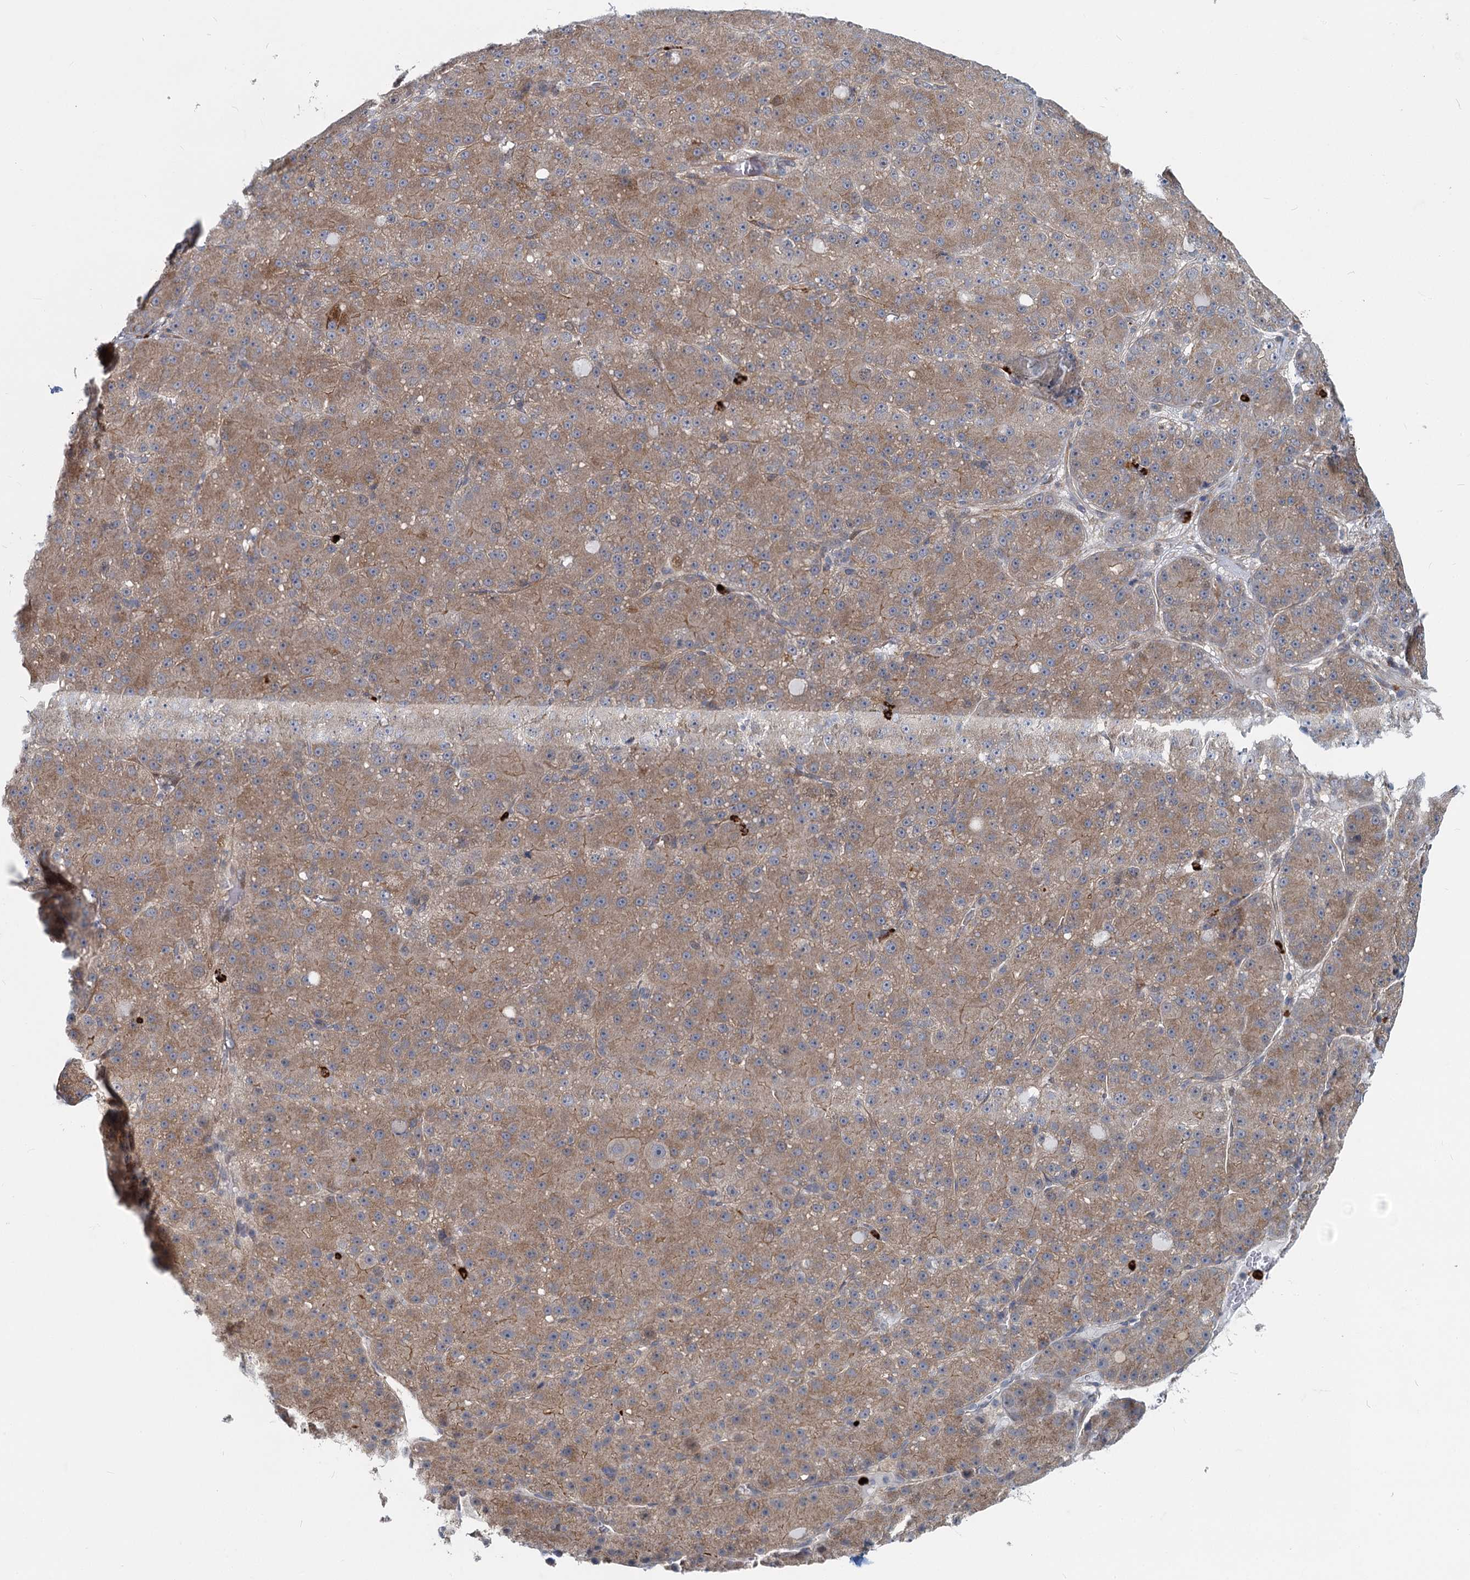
{"staining": {"intensity": "moderate", "quantity": ">75%", "location": "cytoplasmic/membranous"}, "tissue": "liver cancer", "cell_type": "Tumor cells", "image_type": "cancer", "snomed": [{"axis": "morphology", "description": "Carcinoma, Hepatocellular, NOS"}, {"axis": "topography", "description": "Liver"}], "caption": "Liver cancer (hepatocellular carcinoma) stained for a protein (brown) exhibits moderate cytoplasmic/membranous positive expression in about >75% of tumor cells.", "gene": "ADCY2", "patient": {"sex": "male", "age": 67}}